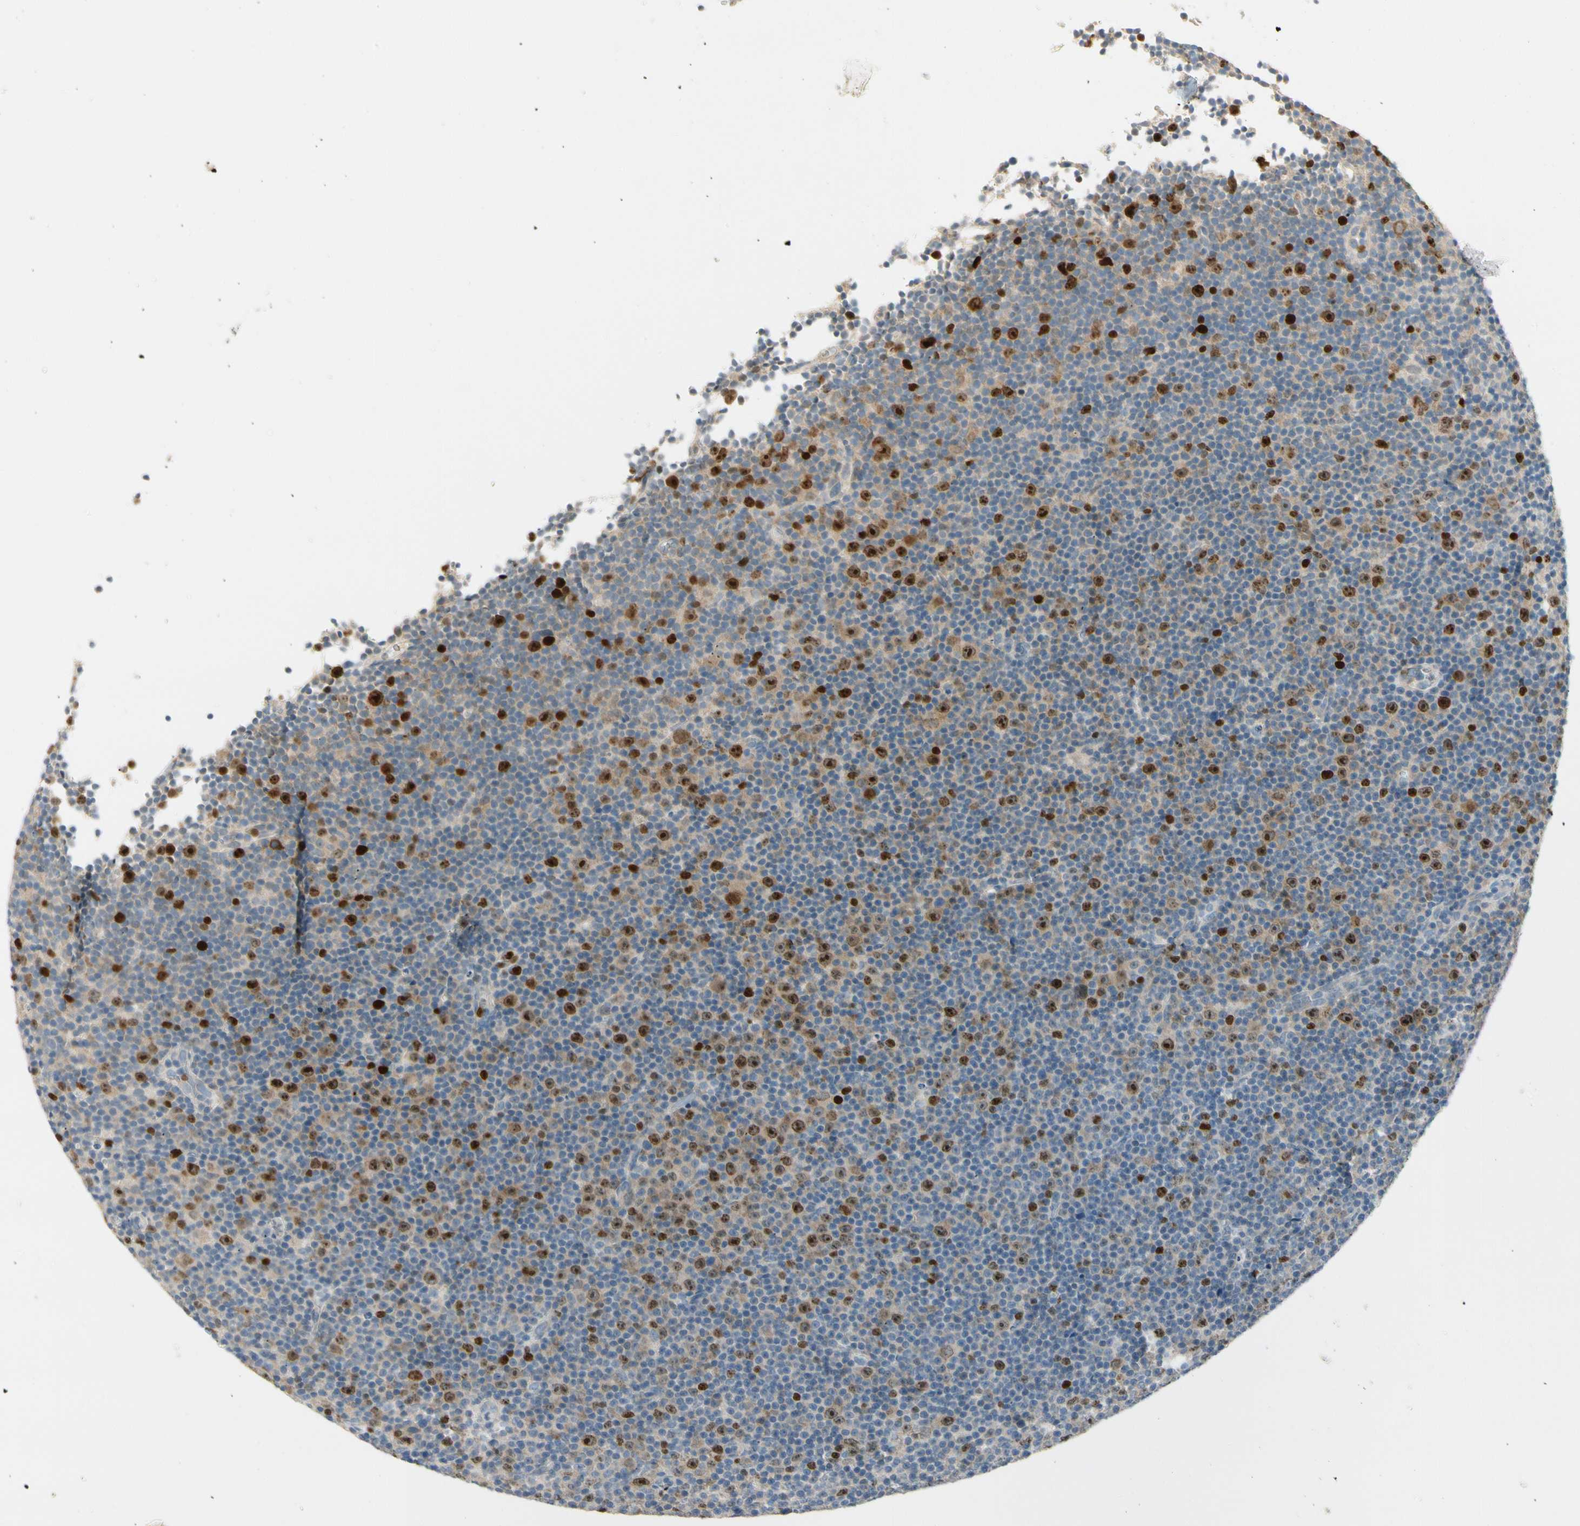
{"staining": {"intensity": "strong", "quantity": "25%-75%", "location": "nuclear"}, "tissue": "lymphoma", "cell_type": "Tumor cells", "image_type": "cancer", "snomed": [{"axis": "morphology", "description": "Malignant lymphoma, non-Hodgkin's type, Low grade"}, {"axis": "topography", "description": "Lymph node"}], "caption": "Brown immunohistochemical staining in malignant lymphoma, non-Hodgkin's type (low-grade) exhibits strong nuclear expression in approximately 25%-75% of tumor cells.", "gene": "PITX1", "patient": {"sex": "female", "age": 67}}